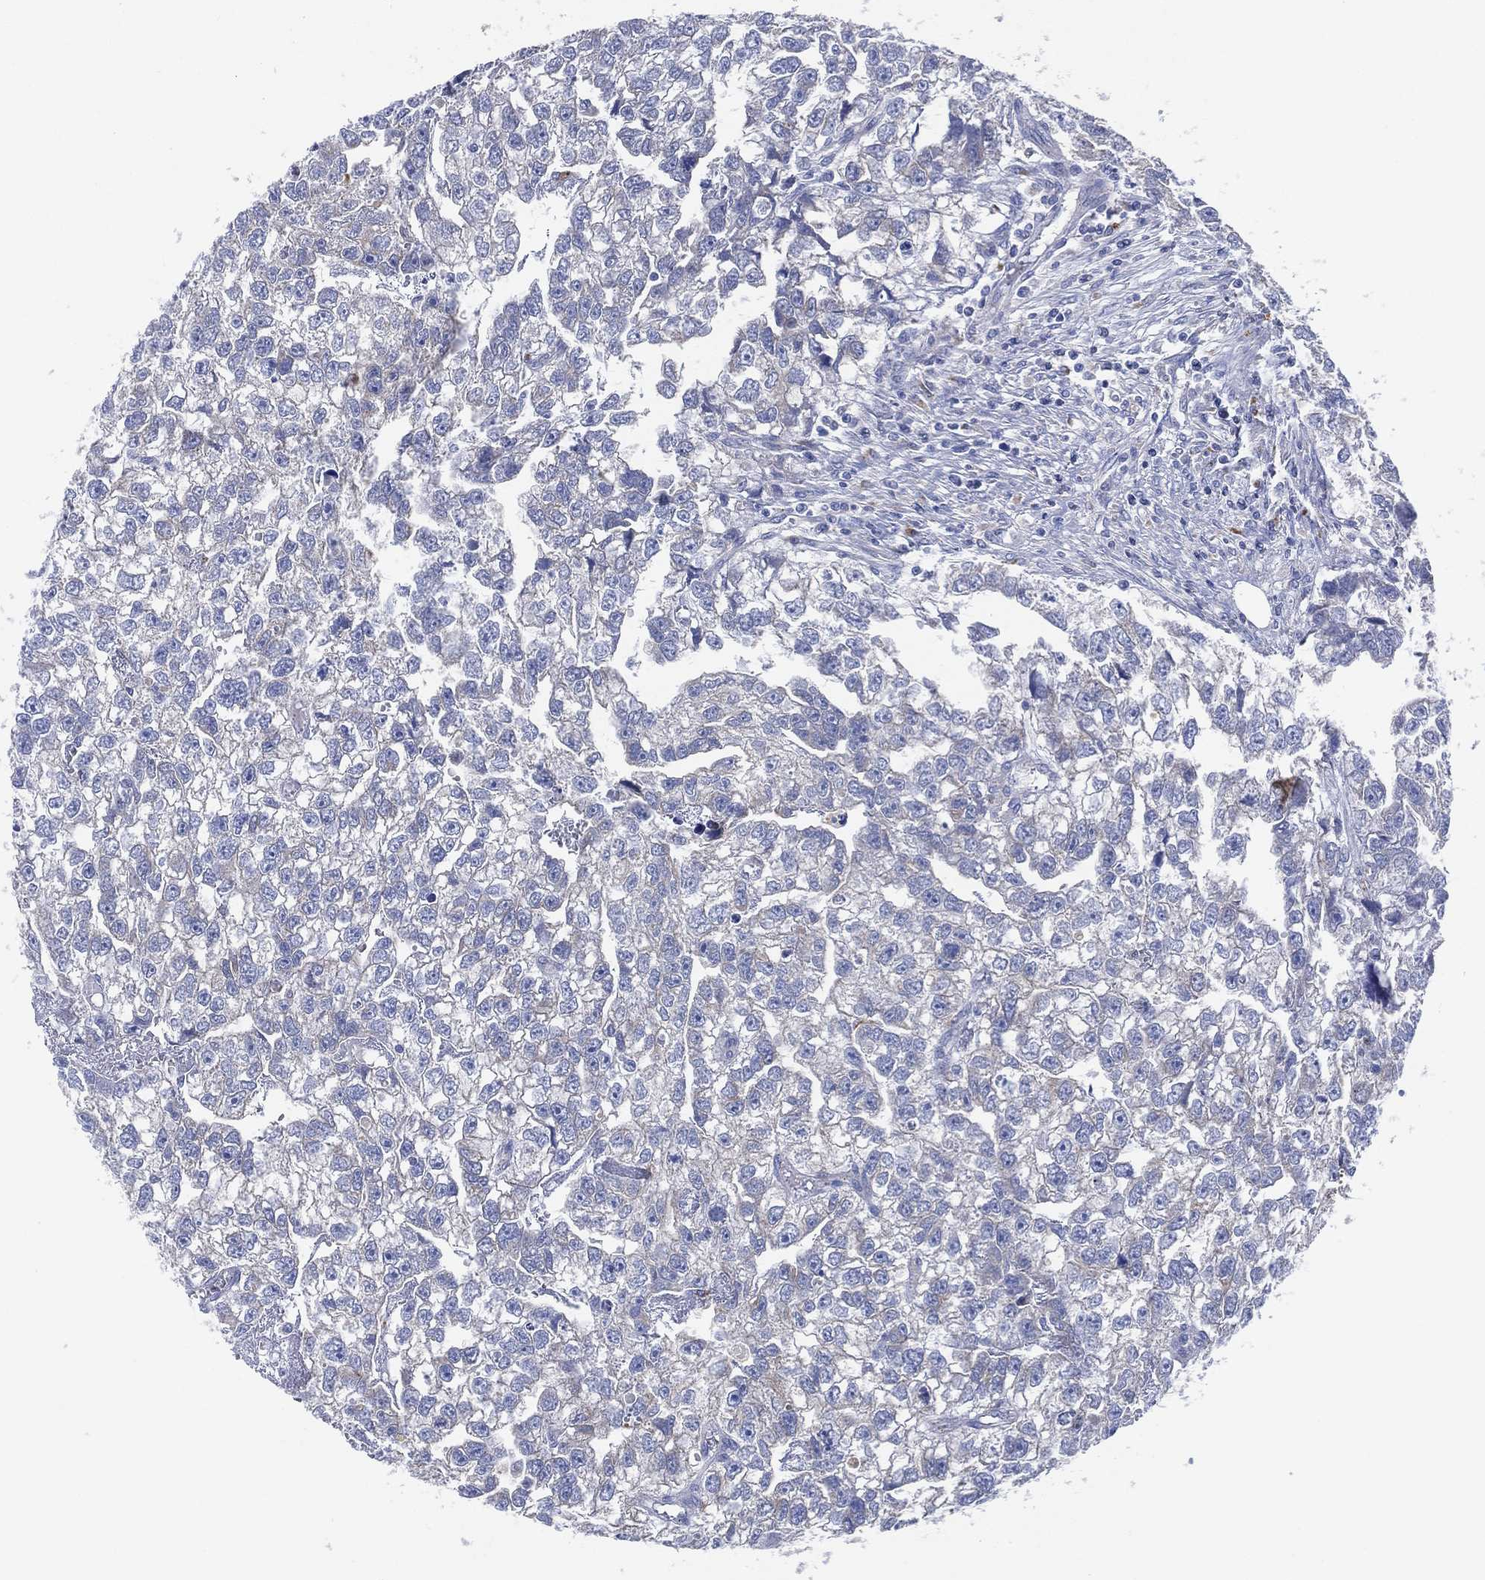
{"staining": {"intensity": "negative", "quantity": "none", "location": "none"}, "tissue": "testis cancer", "cell_type": "Tumor cells", "image_type": "cancer", "snomed": [{"axis": "morphology", "description": "Carcinoma, Embryonal, NOS"}, {"axis": "morphology", "description": "Teratoma, malignant, NOS"}, {"axis": "topography", "description": "Testis"}], "caption": "Testis cancer (embryonal carcinoma) was stained to show a protein in brown. There is no significant positivity in tumor cells.", "gene": "GALNS", "patient": {"sex": "male", "age": 44}}